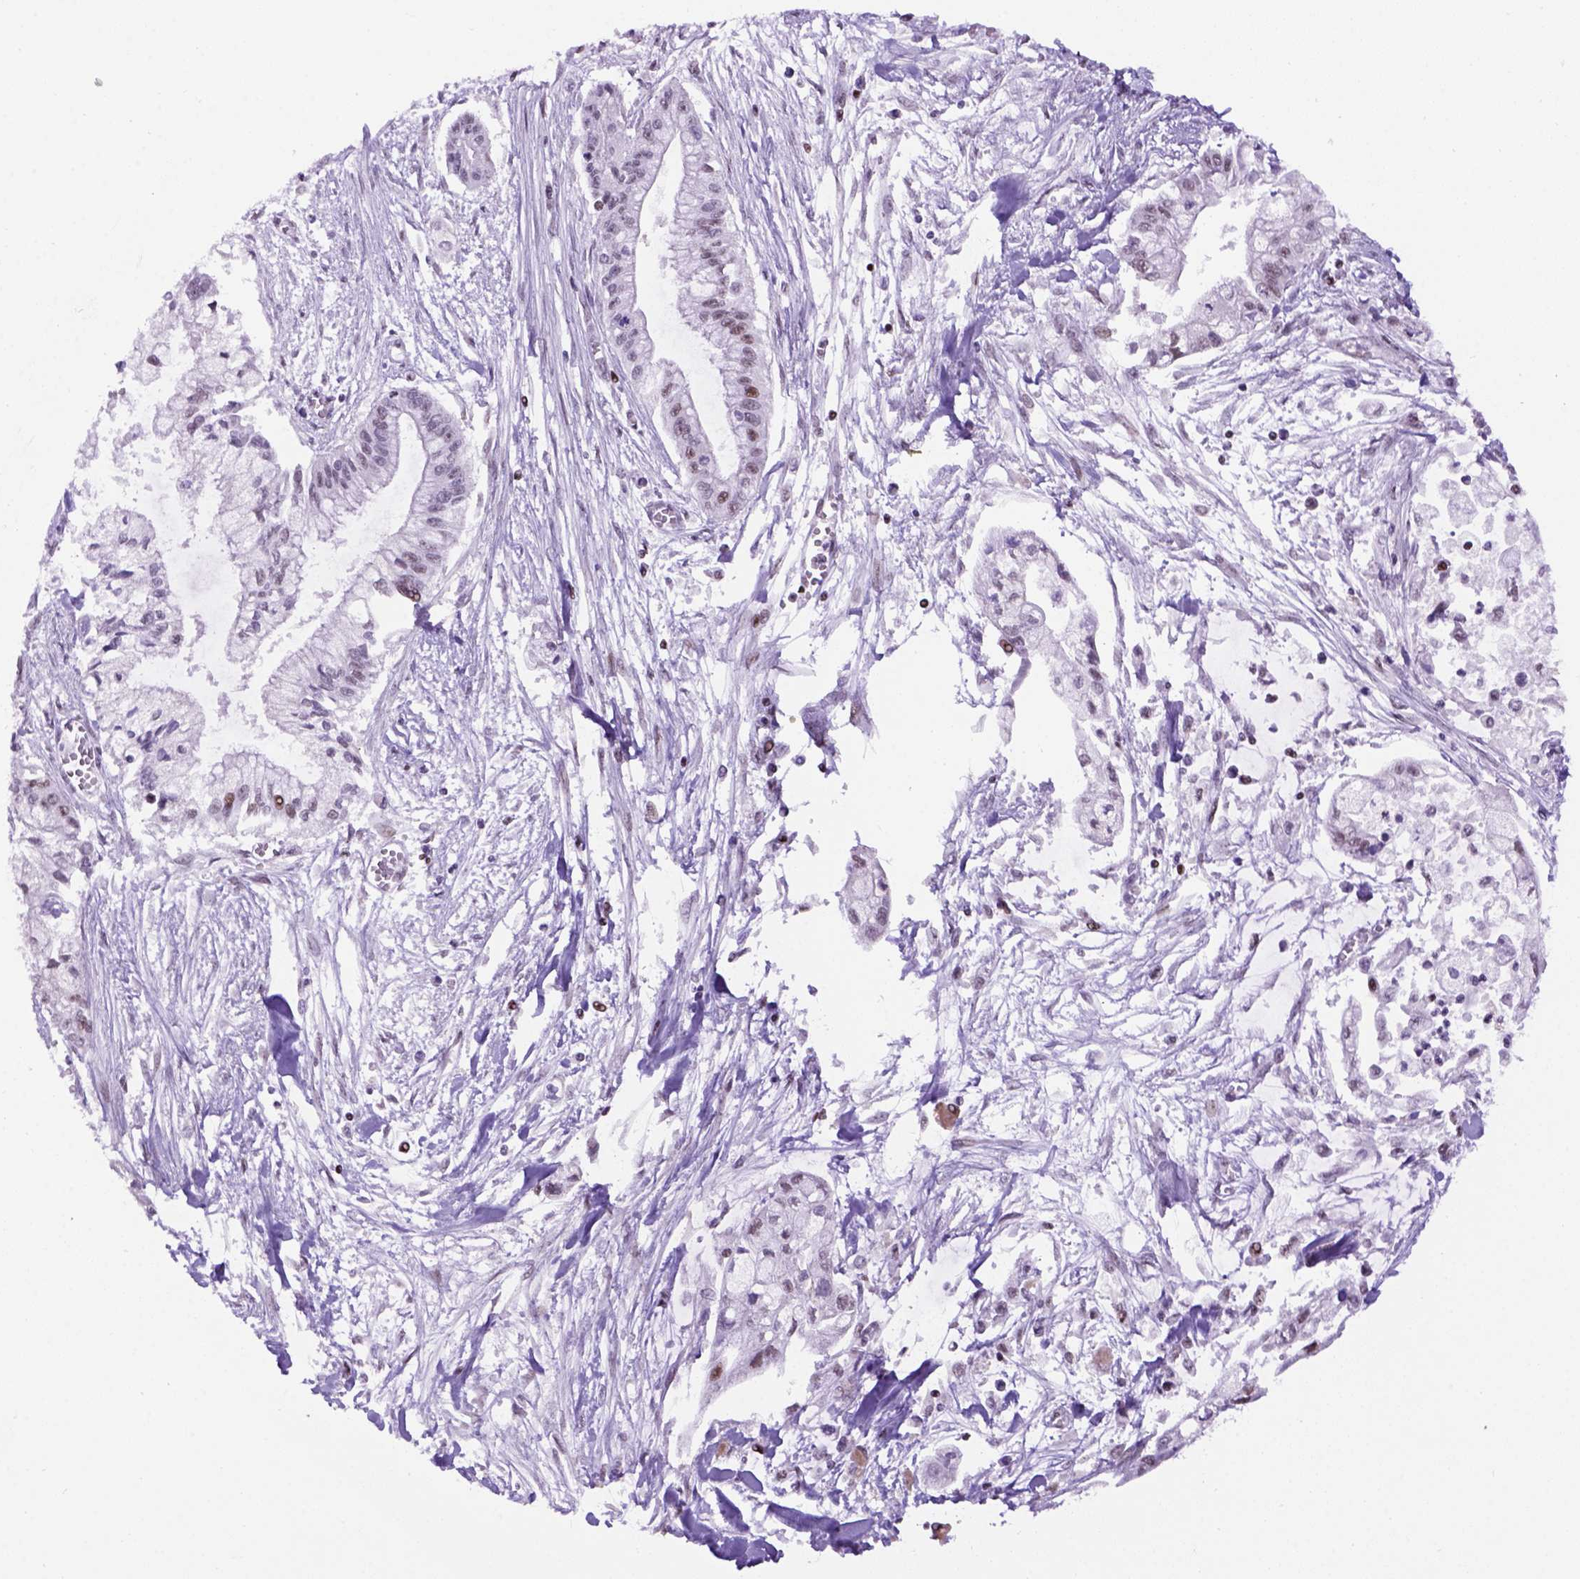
{"staining": {"intensity": "moderate", "quantity": "<25%", "location": "nuclear"}, "tissue": "pancreatic cancer", "cell_type": "Tumor cells", "image_type": "cancer", "snomed": [{"axis": "morphology", "description": "Adenocarcinoma, NOS"}, {"axis": "topography", "description": "Pancreas"}], "caption": "Human pancreatic cancer (adenocarcinoma) stained with a brown dye exhibits moderate nuclear positive expression in about <25% of tumor cells.", "gene": "TBPL1", "patient": {"sex": "male", "age": 54}}